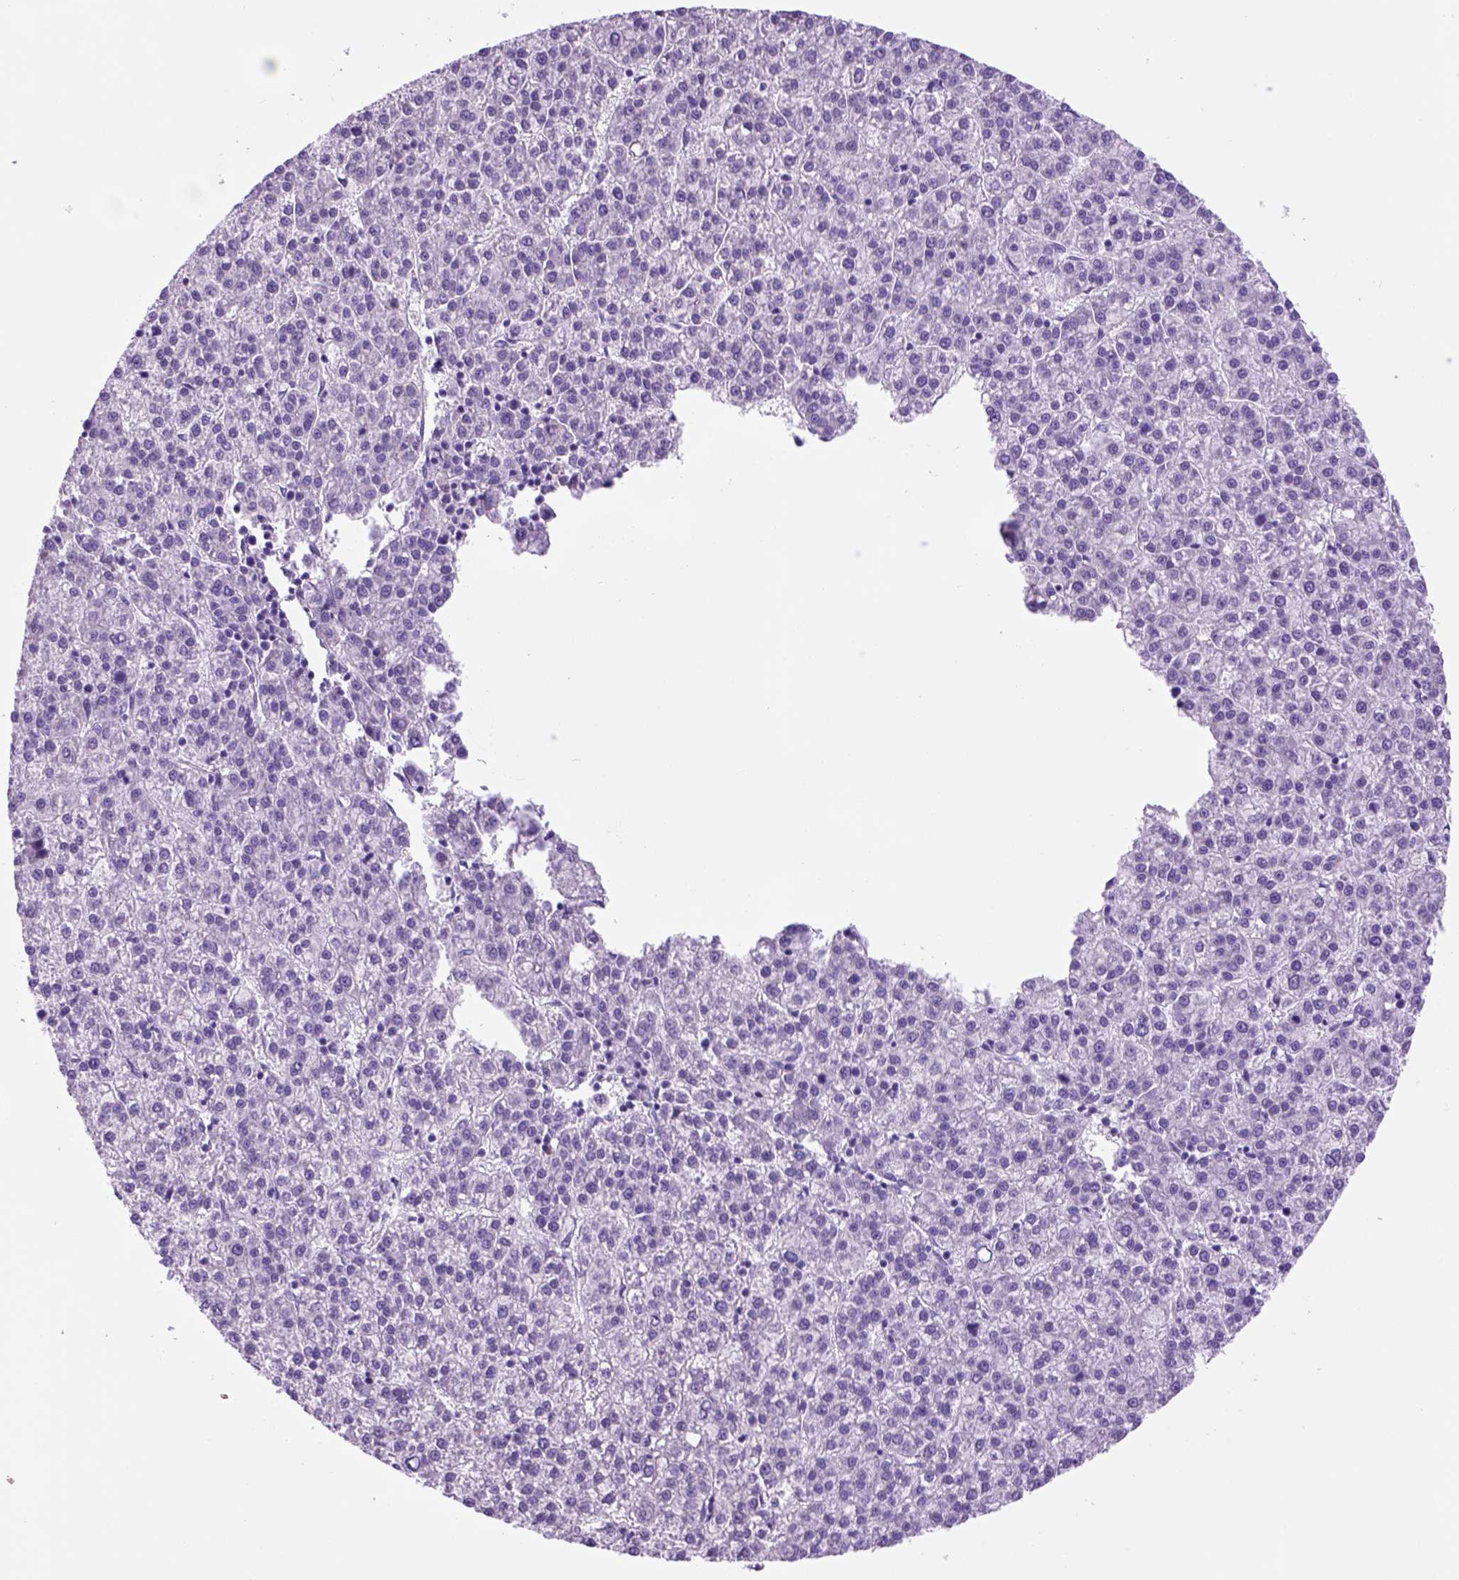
{"staining": {"intensity": "negative", "quantity": "none", "location": "none"}, "tissue": "liver cancer", "cell_type": "Tumor cells", "image_type": "cancer", "snomed": [{"axis": "morphology", "description": "Carcinoma, Hepatocellular, NOS"}, {"axis": "topography", "description": "Liver"}], "caption": "DAB (3,3'-diaminobenzidine) immunohistochemical staining of human liver cancer shows no significant staining in tumor cells. The staining is performed using DAB (3,3'-diaminobenzidine) brown chromogen with nuclei counter-stained in using hematoxylin.", "gene": "HHIPL2", "patient": {"sex": "female", "age": 58}}